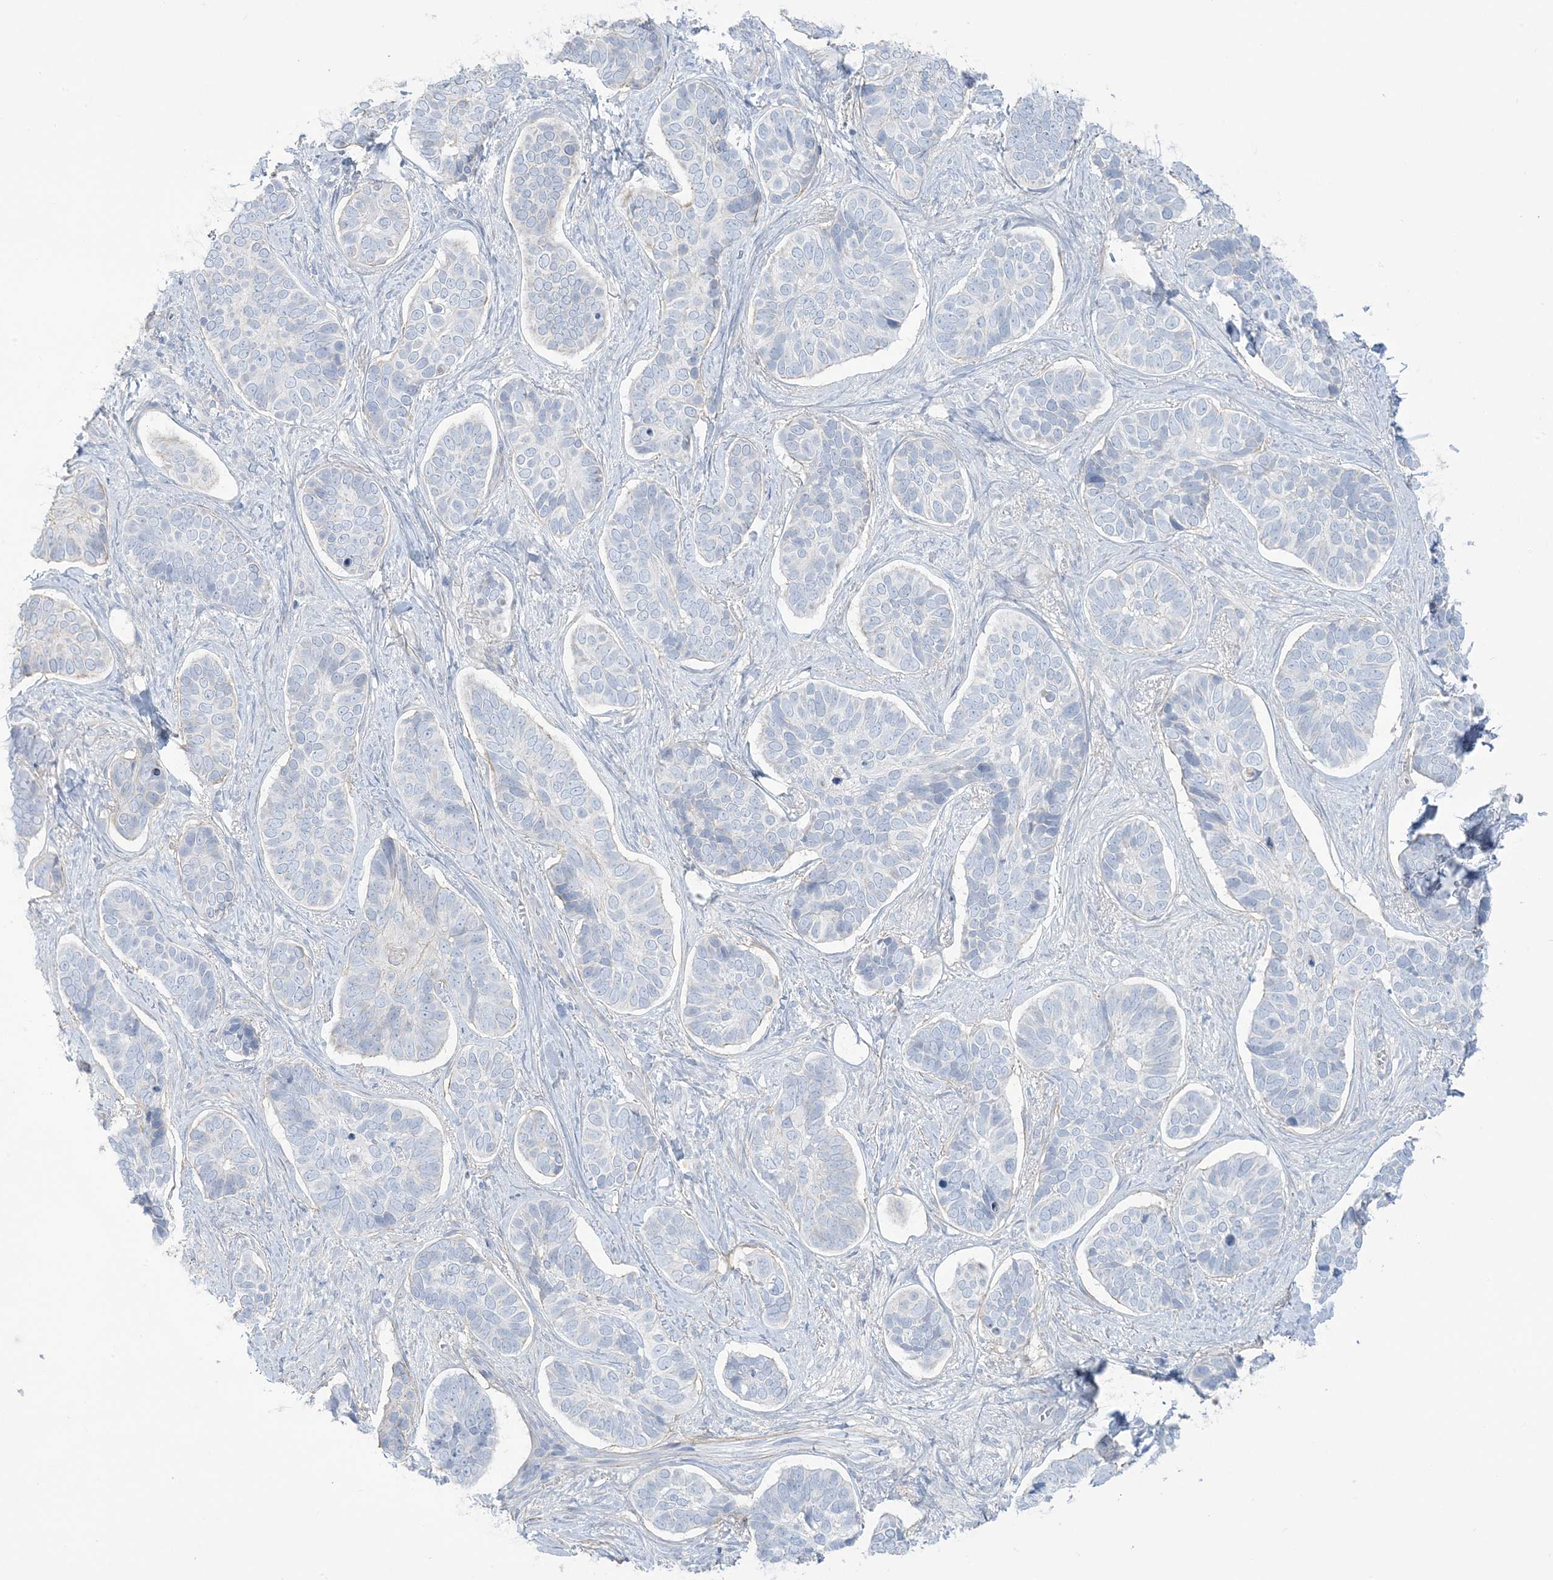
{"staining": {"intensity": "negative", "quantity": "none", "location": "none"}, "tissue": "skin cancer", "cell_type": "Tumor cells", "image_type": "cancer", "snomed": [{"axis": "morphology", "description": "Basal cell carcinoma"}, {"axis": "topography", "description": "Skin"}], "caption": "This is an immunohistochemistry (IHC) micrograph of skin basal cell carcinoma. There is no staining in tumor cells.", "gene": "AGXT", "patient": {"sex": "male", "age": 62}}